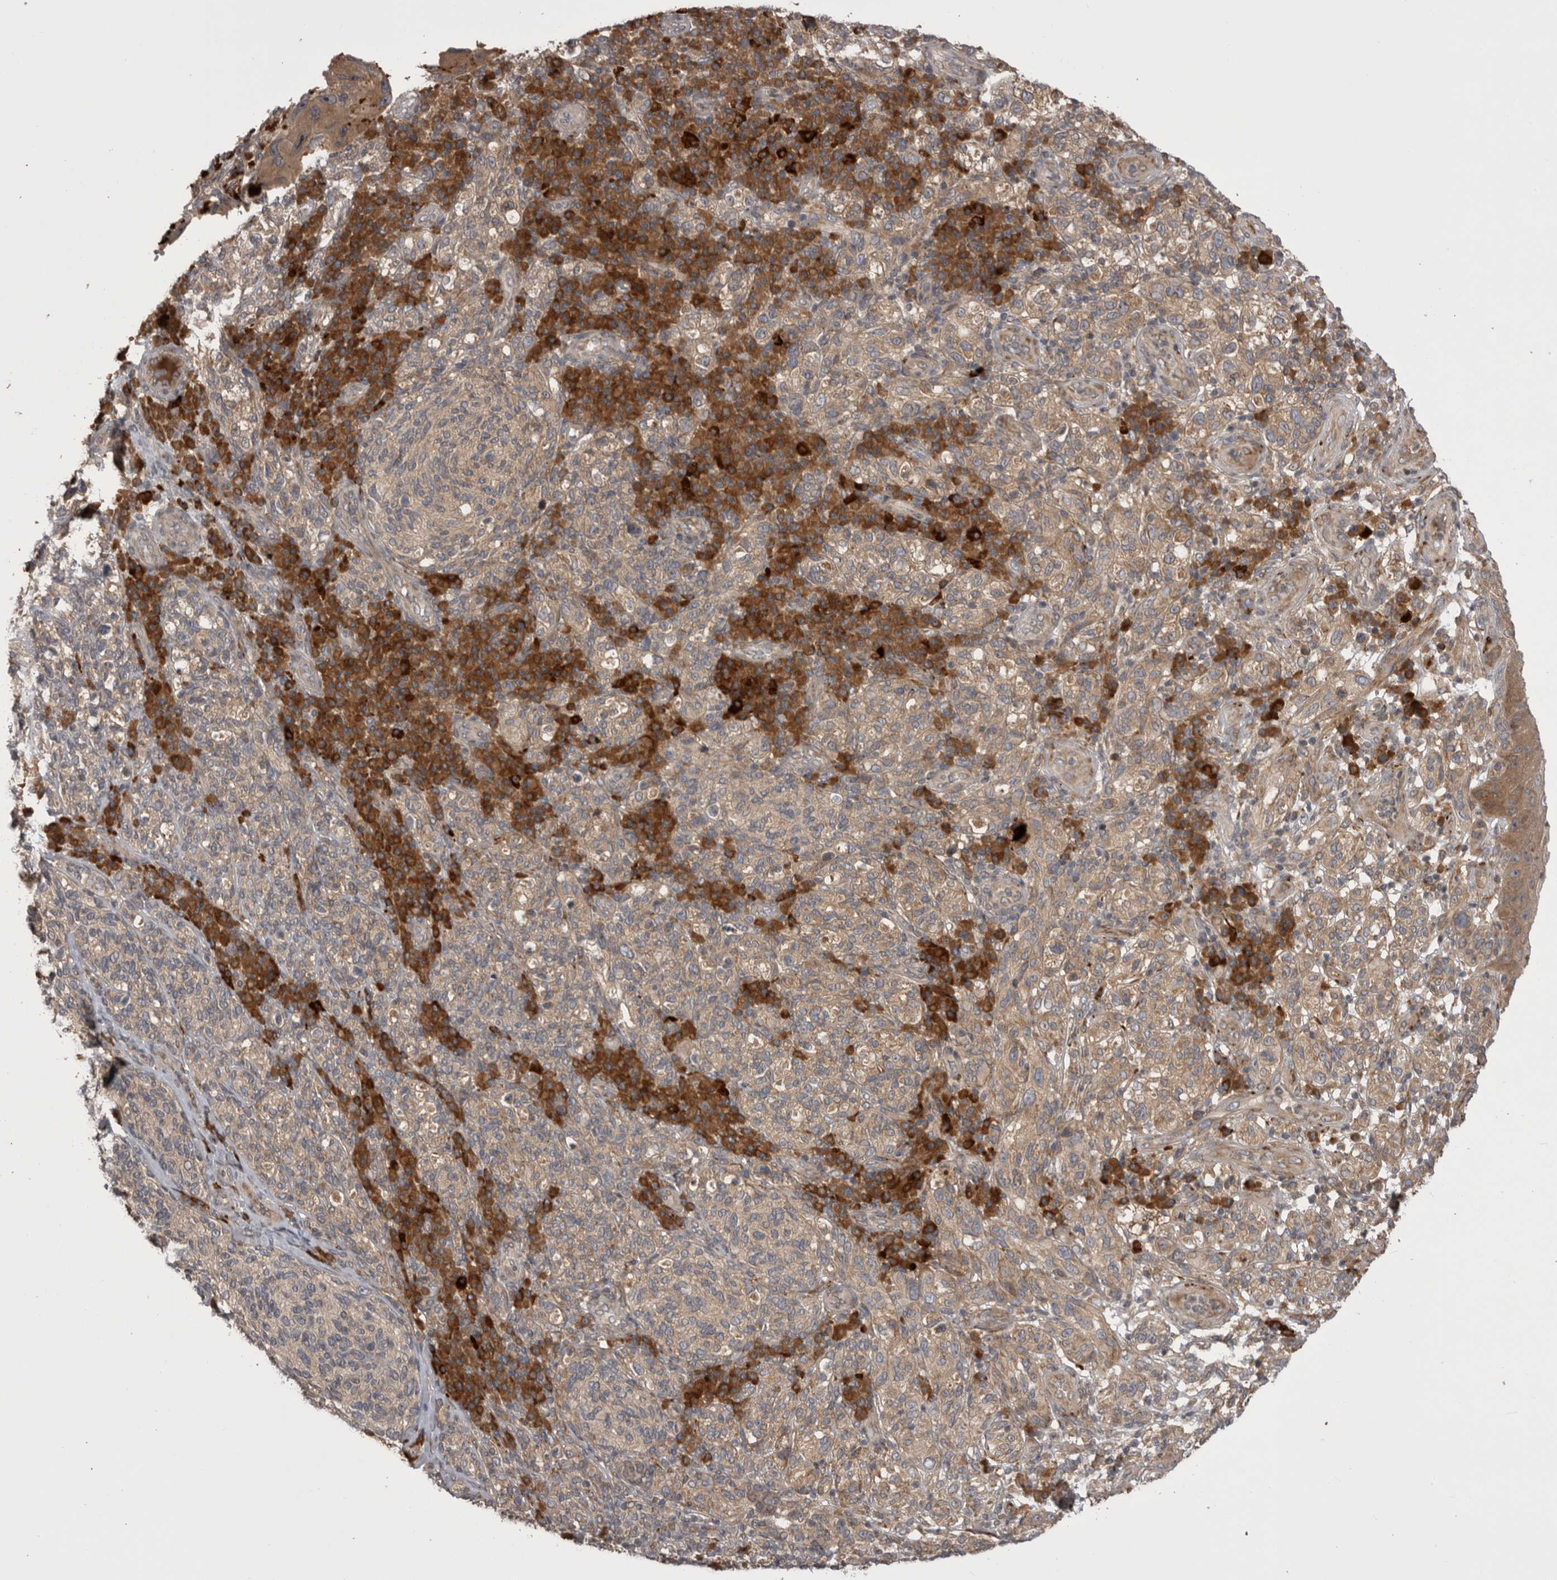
{"staining": {"intensity": "weak", "quantity": "25%-75%", "location": "cytoplasmic/membranous"}, "tissue": "melanoma", "cell_type": "Tumor cells", "image_type": "cancer", "snomed": [{"axis": "morphology", "description": "Malignant melanoma, NOS"}, {"axis": "topography", "description": "Skin"}], "caption": "Protein expression analysis of malignant melanoma exhibits weak cytoplasmic/membranous expression in about 25%-75% of tumor cells.", "gene": "RAB3GAP2", "patient": {"sex": "female", "age": 73}}